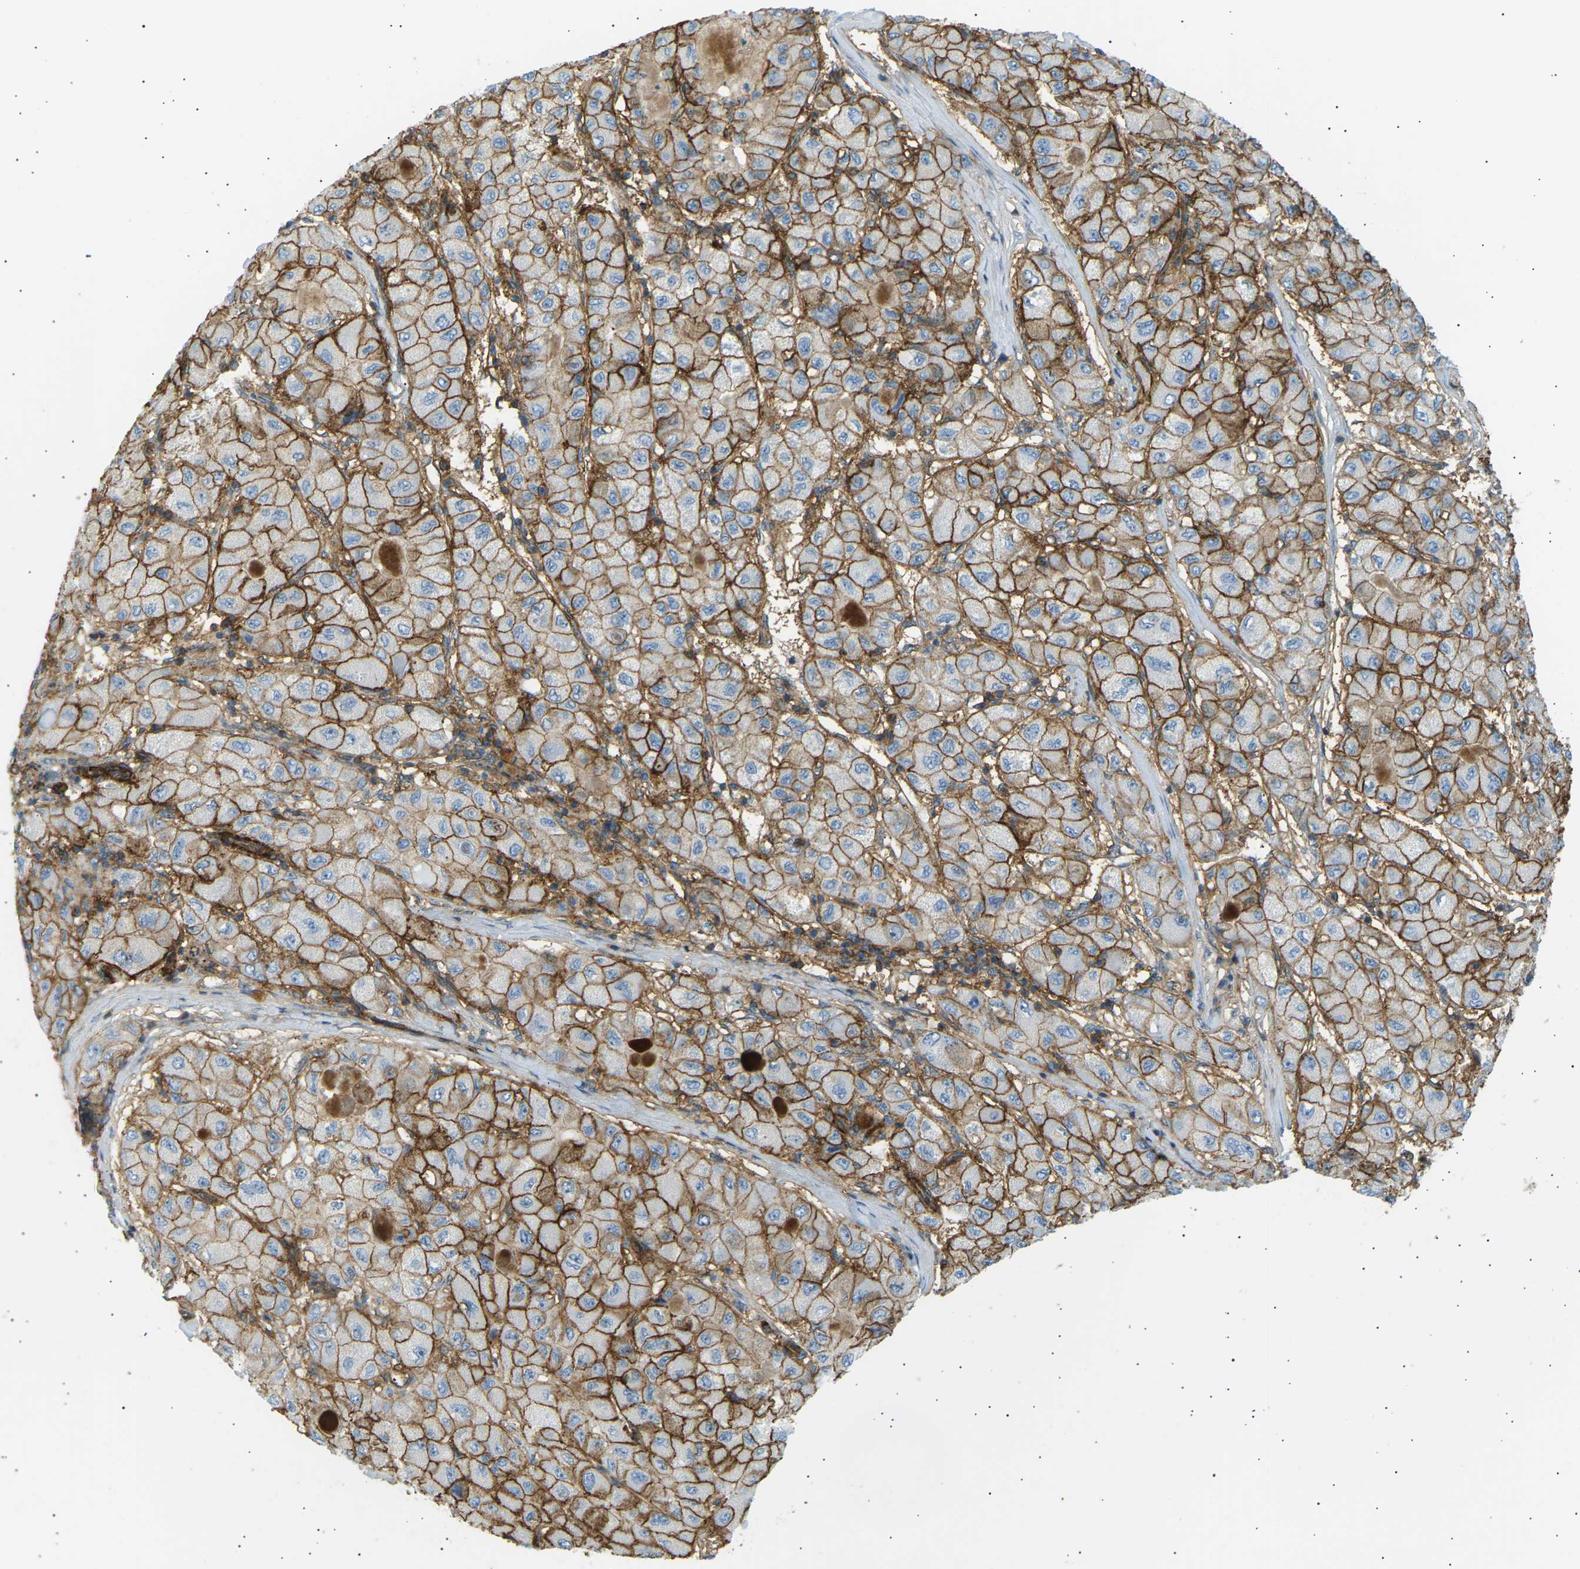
{"staining": {"intensity": "moderate", "quantity": ">75%", "location": "cytoplasmic/membranous"}, "tissue": "liver cancer", "cell_type": "Tumor cells", "image_type": "cancer", "snomed": [{"axis": "morphology", "description": "Carcinoma, Hepatocellular, NOS"}, {"axis": "topography", "description": "Liver"}], "caption": "Immunohistochemistry (IHC) of human liver cancer exhibits medium levels of moderate cytoplasmic/membranous staining in about >75% of tumor cells.", "gene": "ATP2B4", "patient": {"sex": "male", "age": 80}}